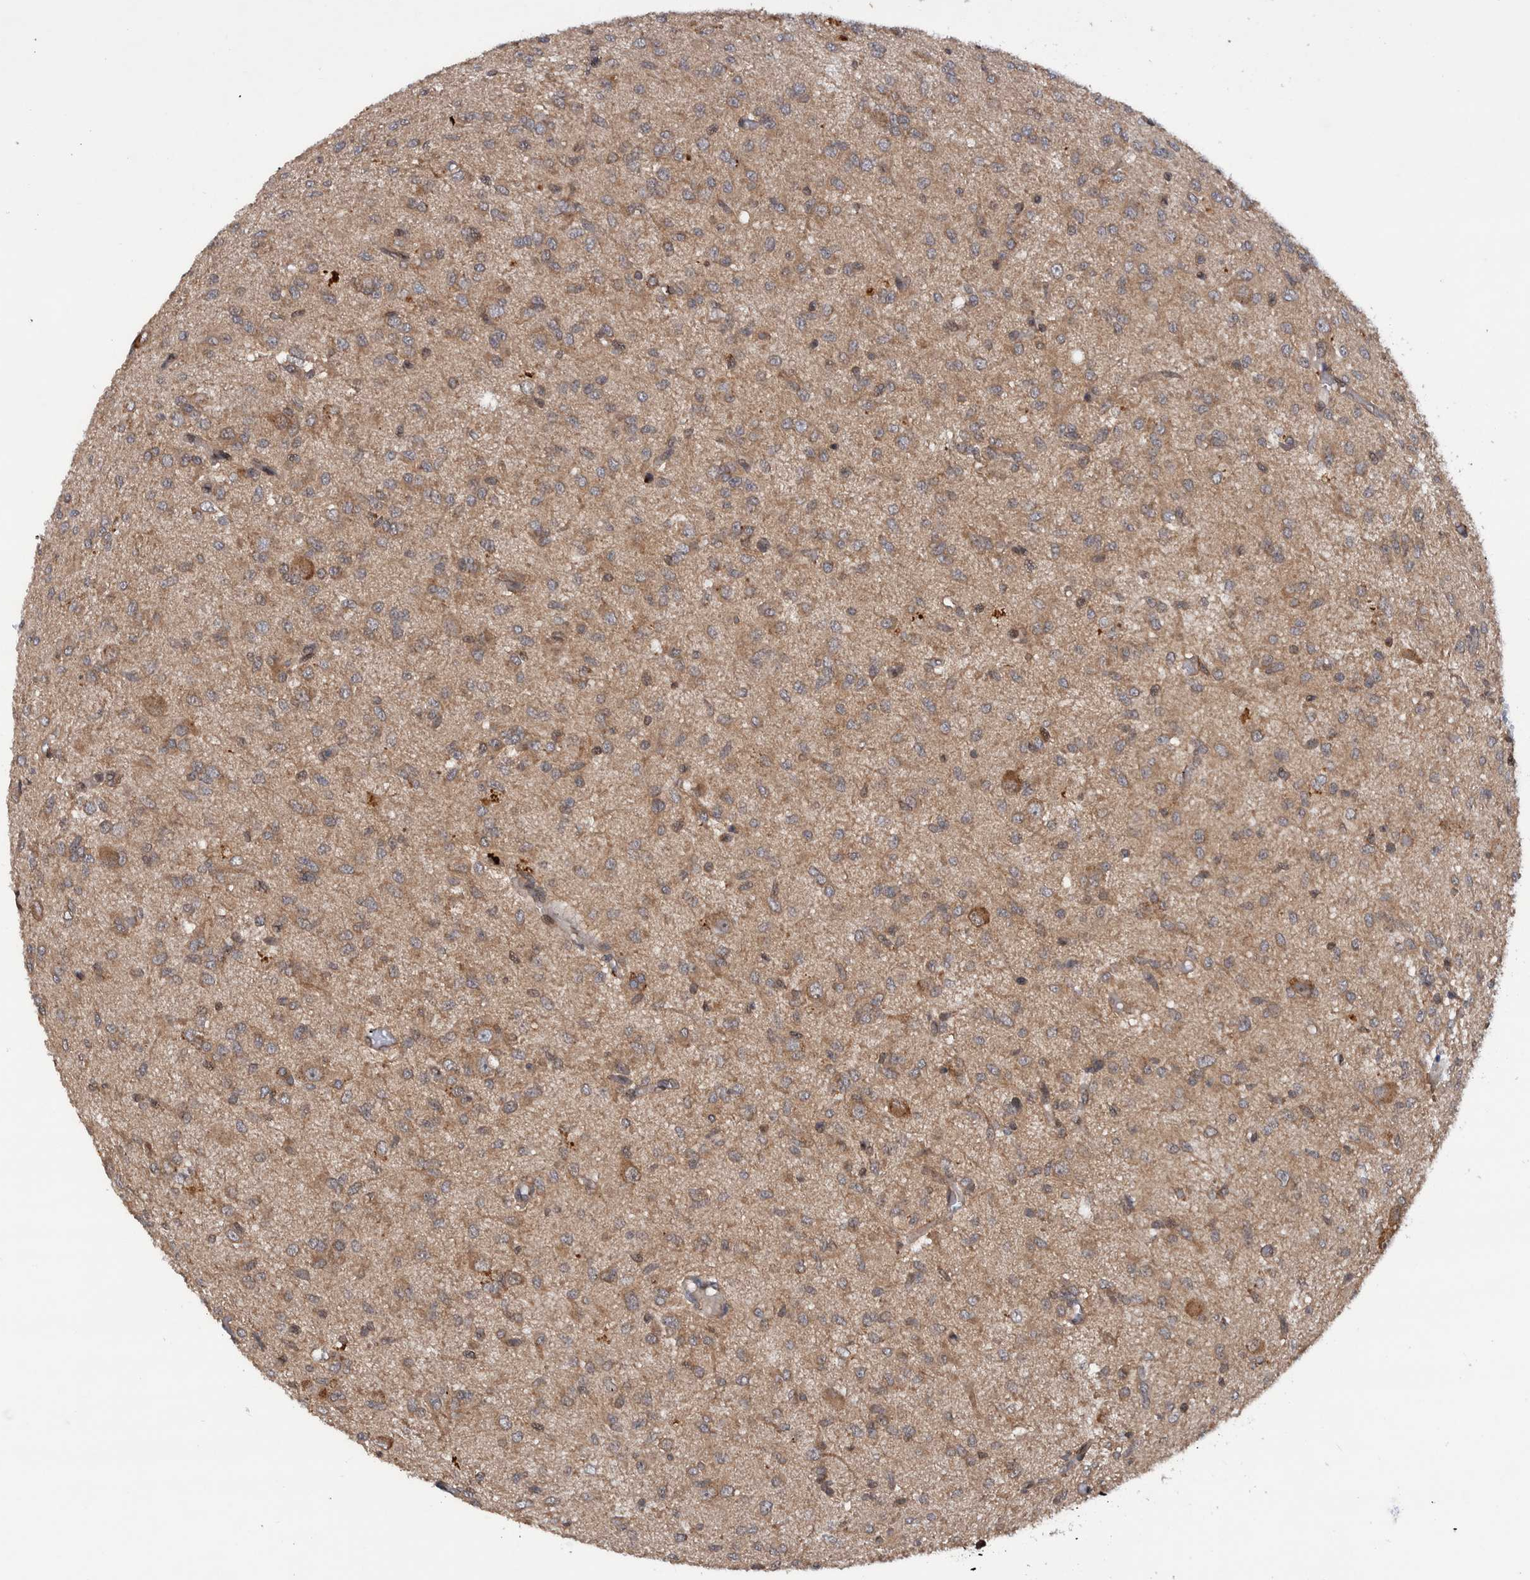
{"staining": {"intensity": "weak", "quantity": ">75%", "location": "cytoplasmic/membranous"}, "tissue": "glioma", "cell_type": "Tumor cells", "image_type": "cancer", "snomed": [{"axis": "morphology", "description": "Glioma, malignant, High grade"}, {"axis": "topography", "description": "Brain"}], "caption": "A histopathology image of glioma stained for a protein reveals weak cytoplasmic/membranous brown staining in tumor cells.", "gene": "PLPBP", "patient": {"sex": "female", "age": 59}}